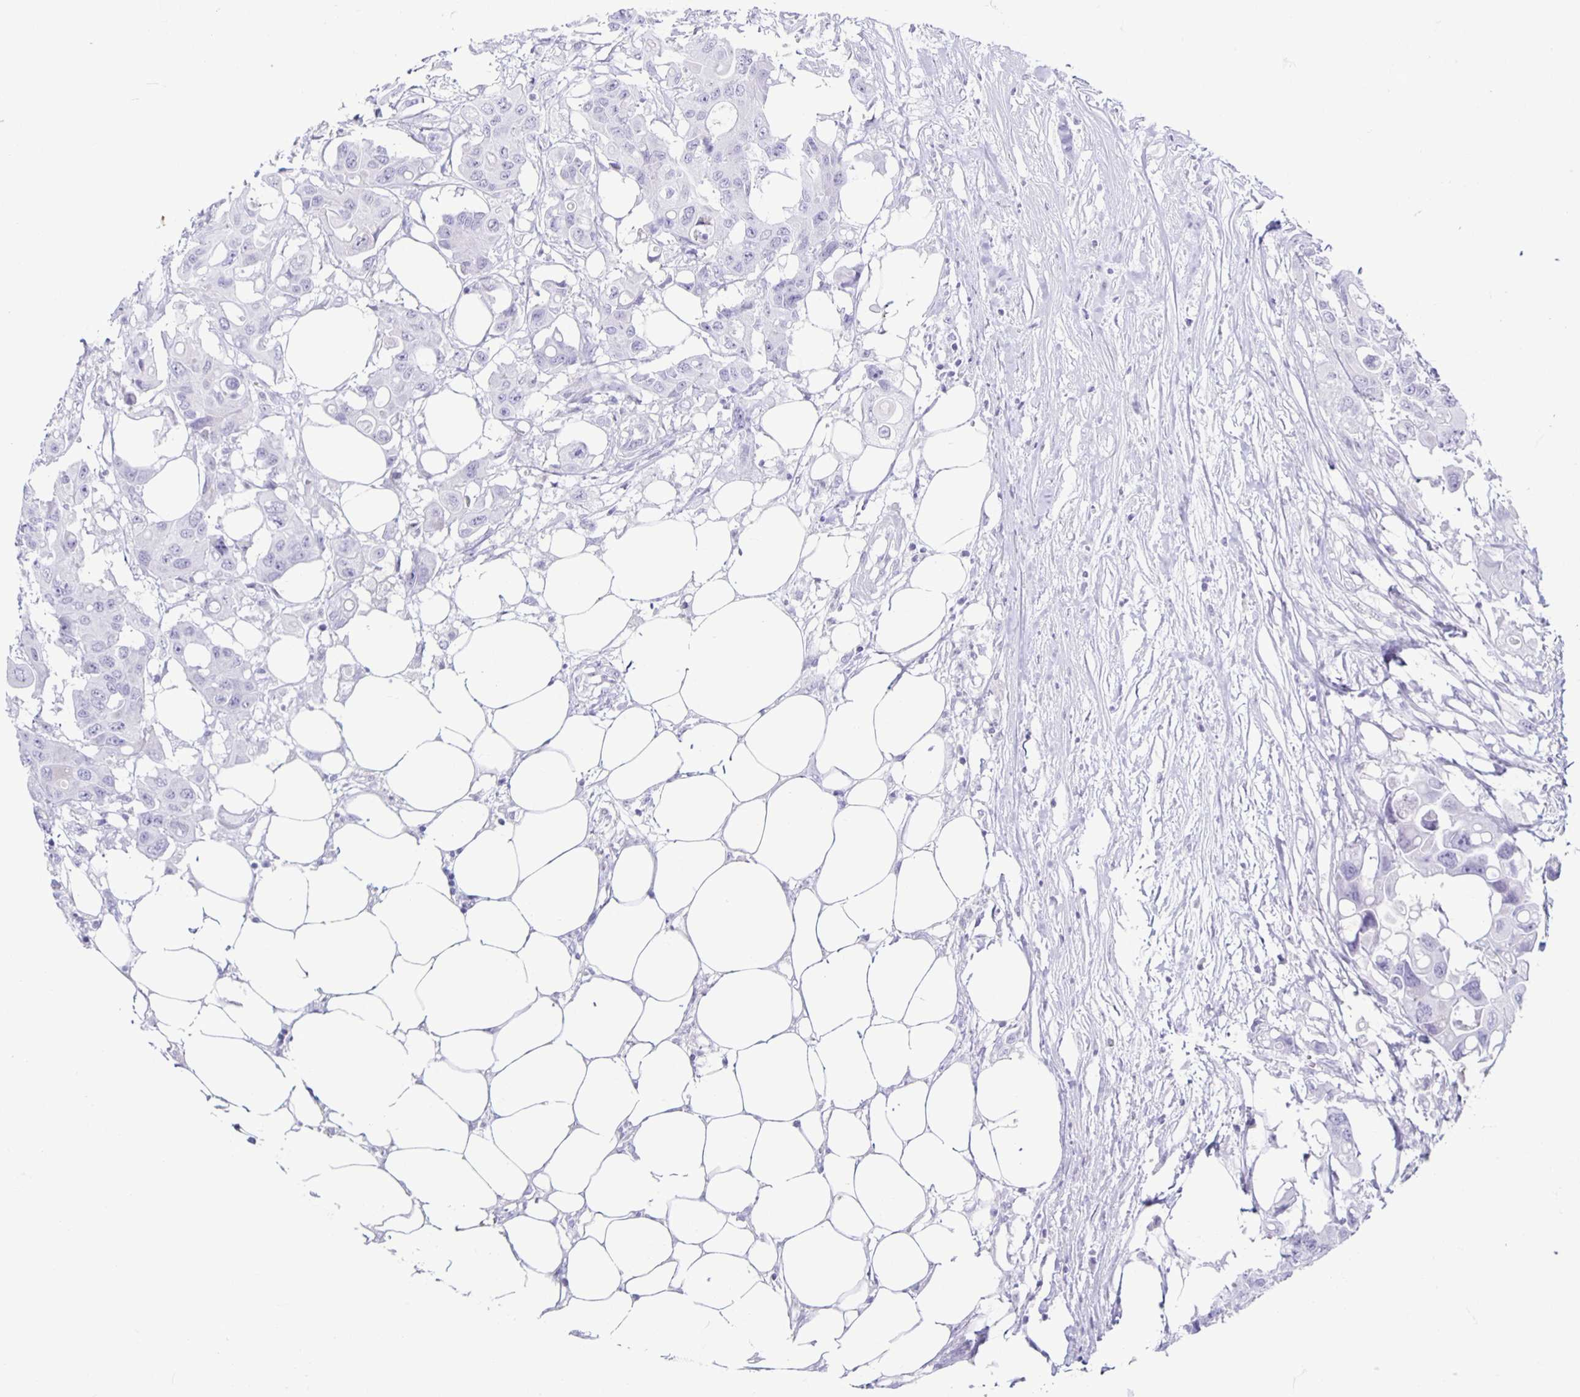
{"staining": {"intensity": "negative", "quantity": "none", "location": "none"}, "tissue": "colorectal cancer", "cell_type": "Tumor cells", "image_type": "cancer", "snomed": [{"axis": "morphology", "description": "Adenocarcinoma, NOS"}, {"axis": "topography", "description": "Colon"}], "caption": "Immunohistochemistry (IHC) of adenocarcinoma (colorectal) exhibits no staining in tumor cells.", "gene": "CT45A5", "patient": {"sex": "male", "age": 77}}